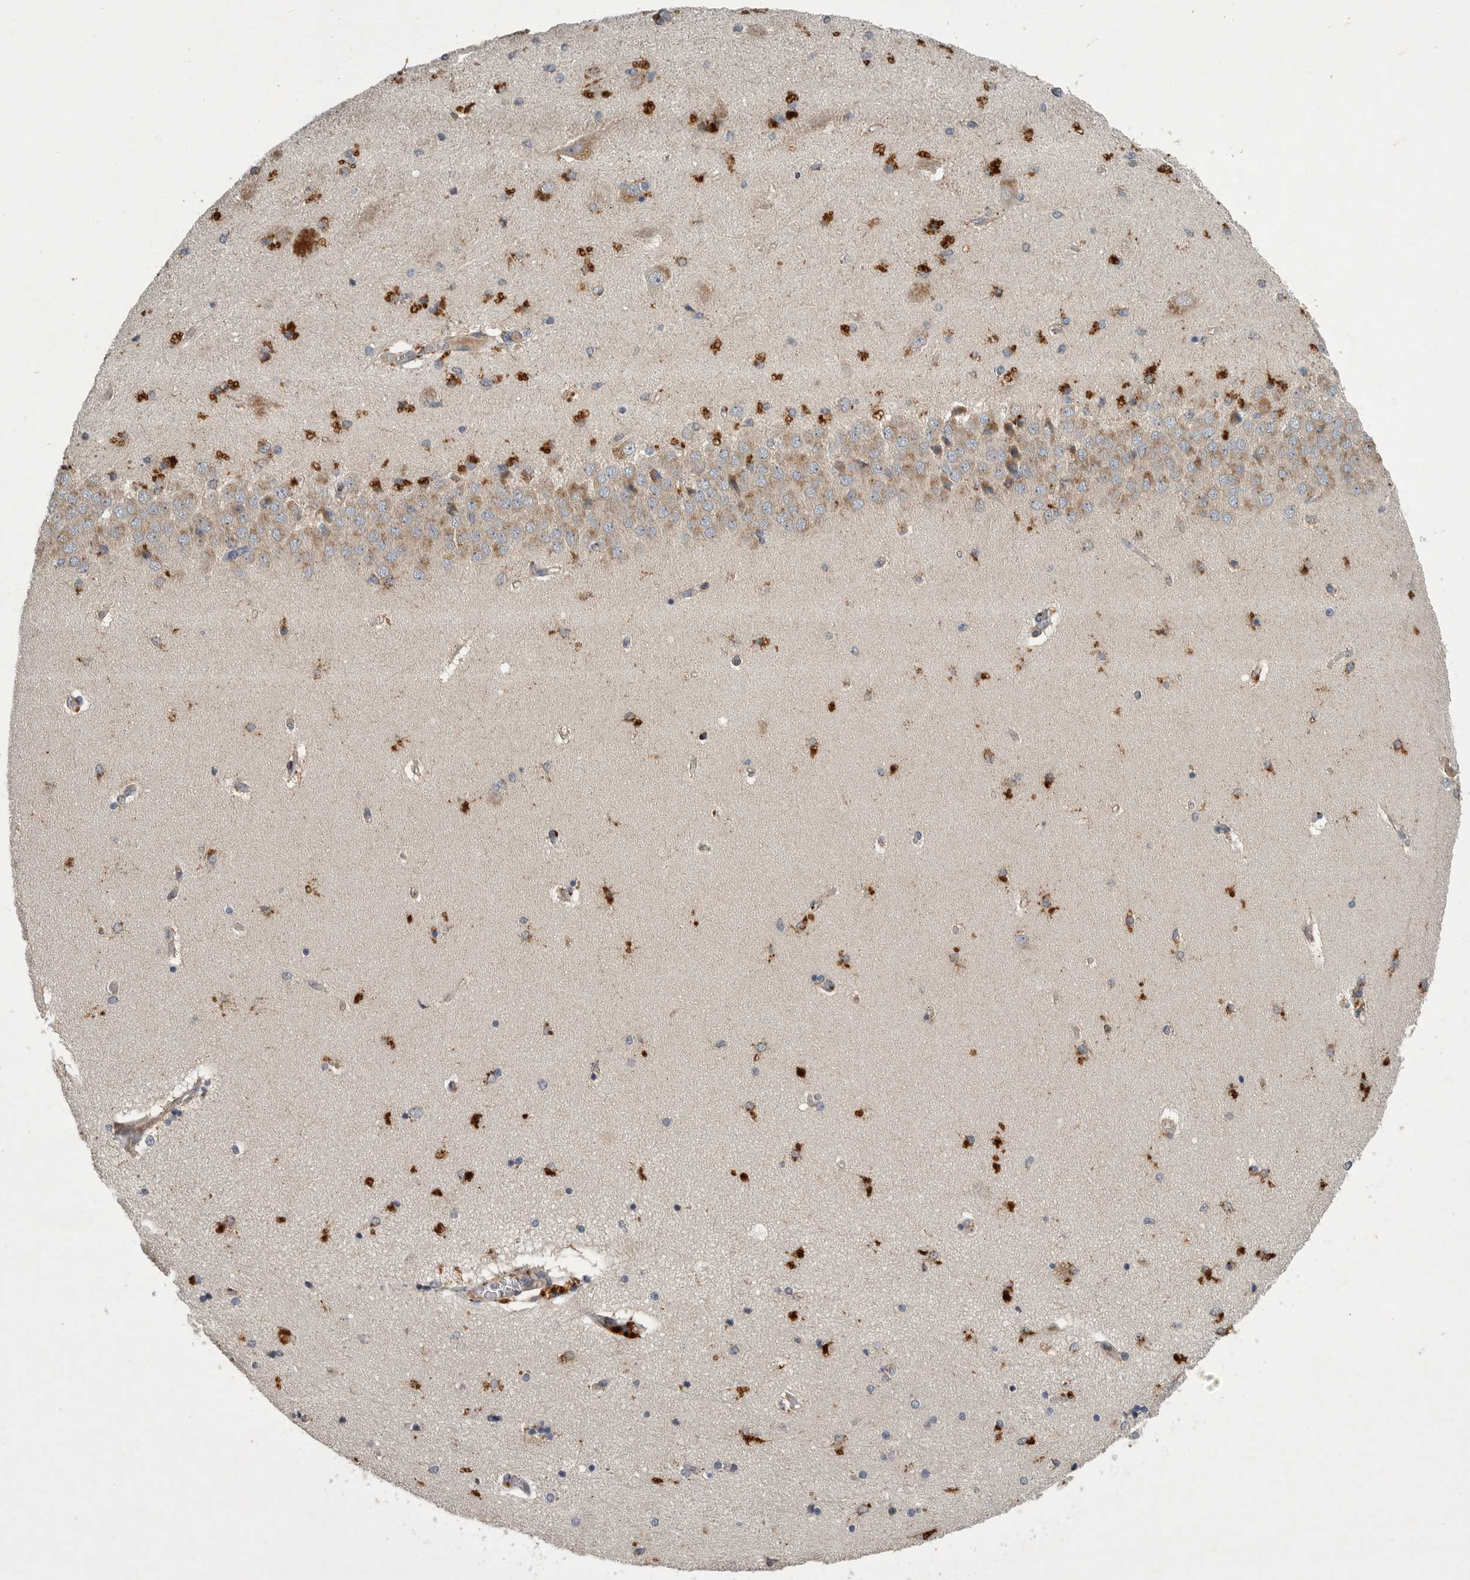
{"staining": {"intensity": "strong", "quantity": "<25%", "location": "cytoplasmic/membranous"}, "tissue": "hippocampus", "cell_type": "Glial cells", "image_type": "normal", "snomed": [{"axis": "morphology", "description": "Normal tissue, NOS"}, {"axis": "topography", "description": "Hippocampus"}], "caption": "A brown stain shows strong cytoplasmic/membranous expression of a protein in glial cells of benign human hippocampus. (DAB (3,3'-diaminobenzidine) = brown stain, brightfield microscopy at high magnification).", "gene": "LAMTOR3", "patient": {"sex": "female", "age": 54}}